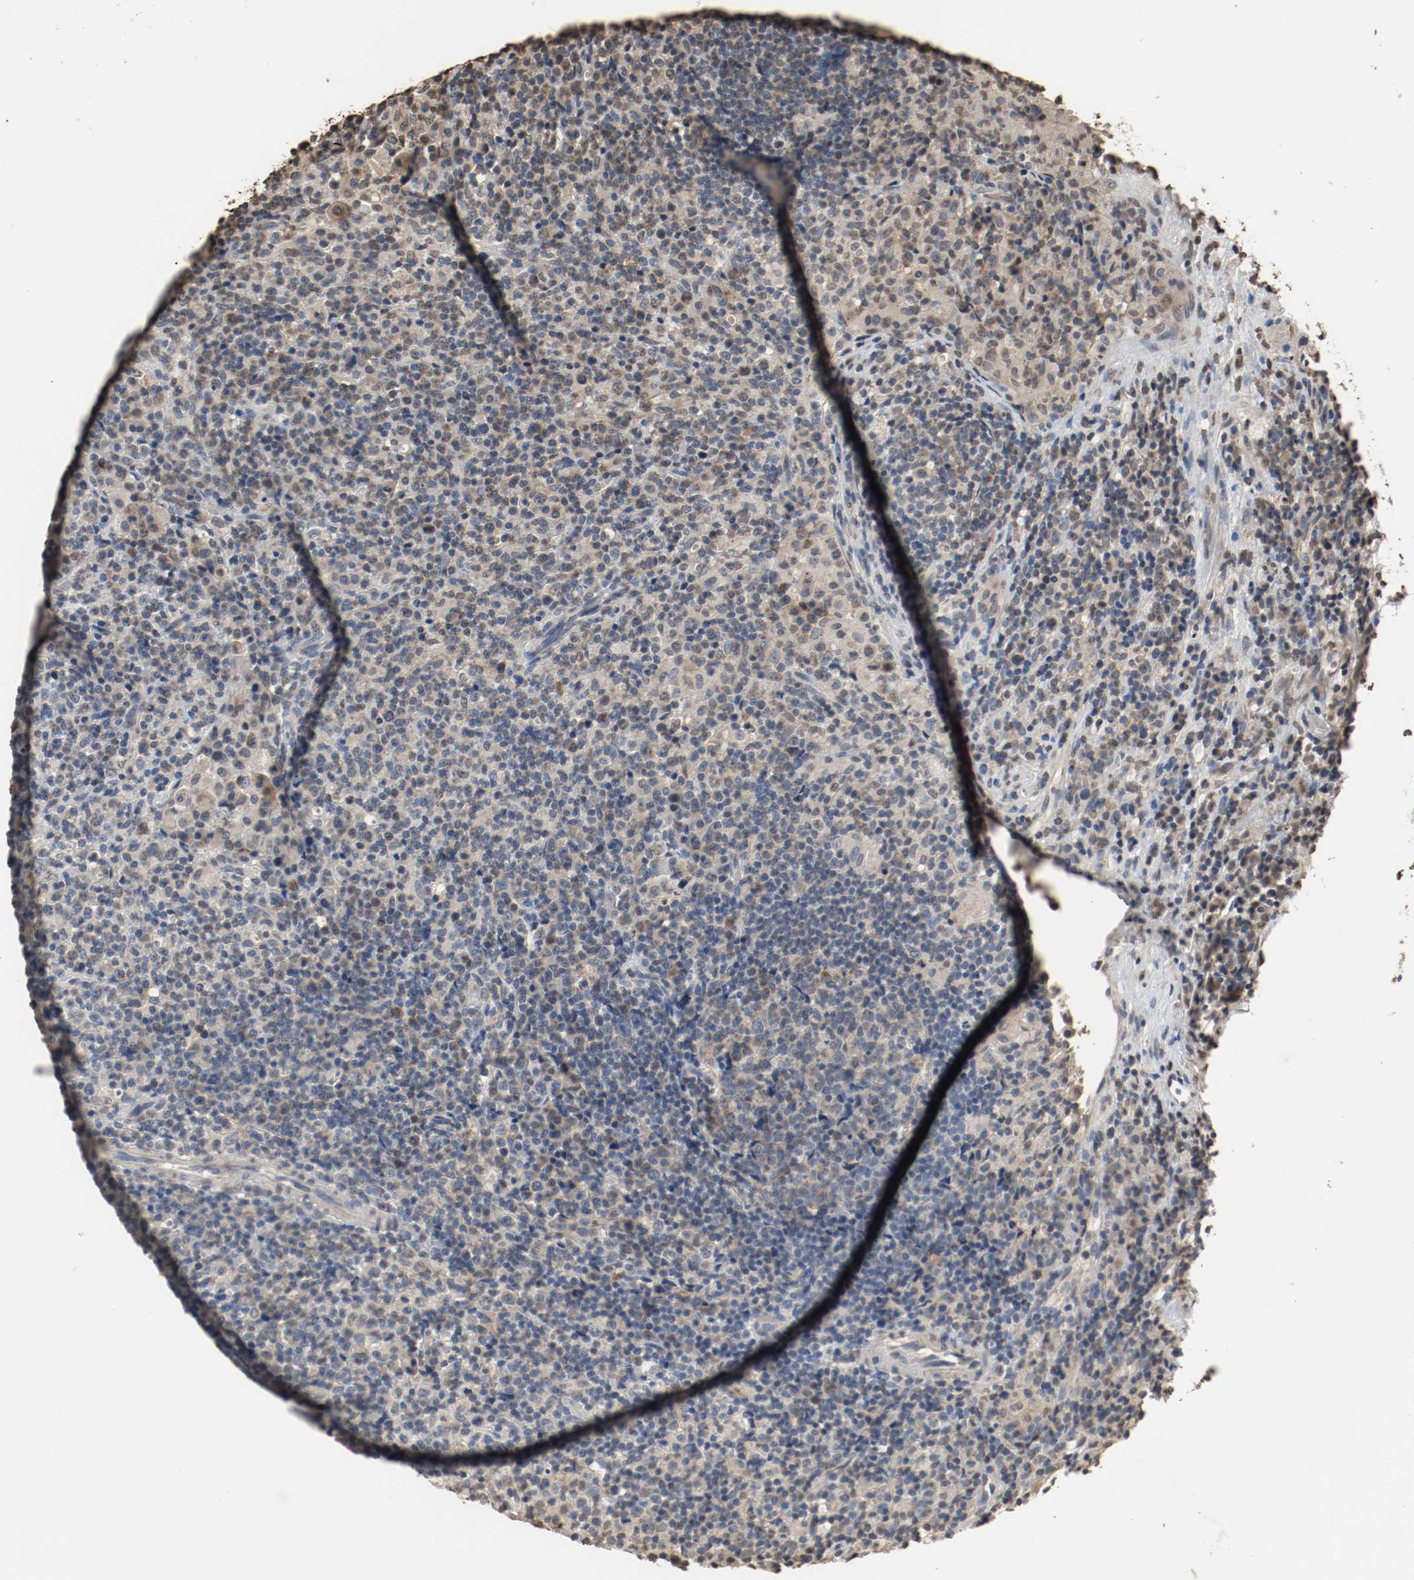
{"staining": {"intensity": "weak", "quantity": "<25%", "location": "cytoplasmic/membranous"}, "tissue": "lymphoma", "cell_type": "Tumor cells", "image_type": "cancer", "snomed": [{"axis": "morphology", "description": "Hodgkin's disease, NOS"}, {"axis": "topography", "description": "Lymph node"}], "caption": "DAB immunohistochemical staining of human Hodgkin's disease displays no significant positivity in tumor cells.", "gene": "RTN4", "patient": {"sex": "male", "age": 65}}